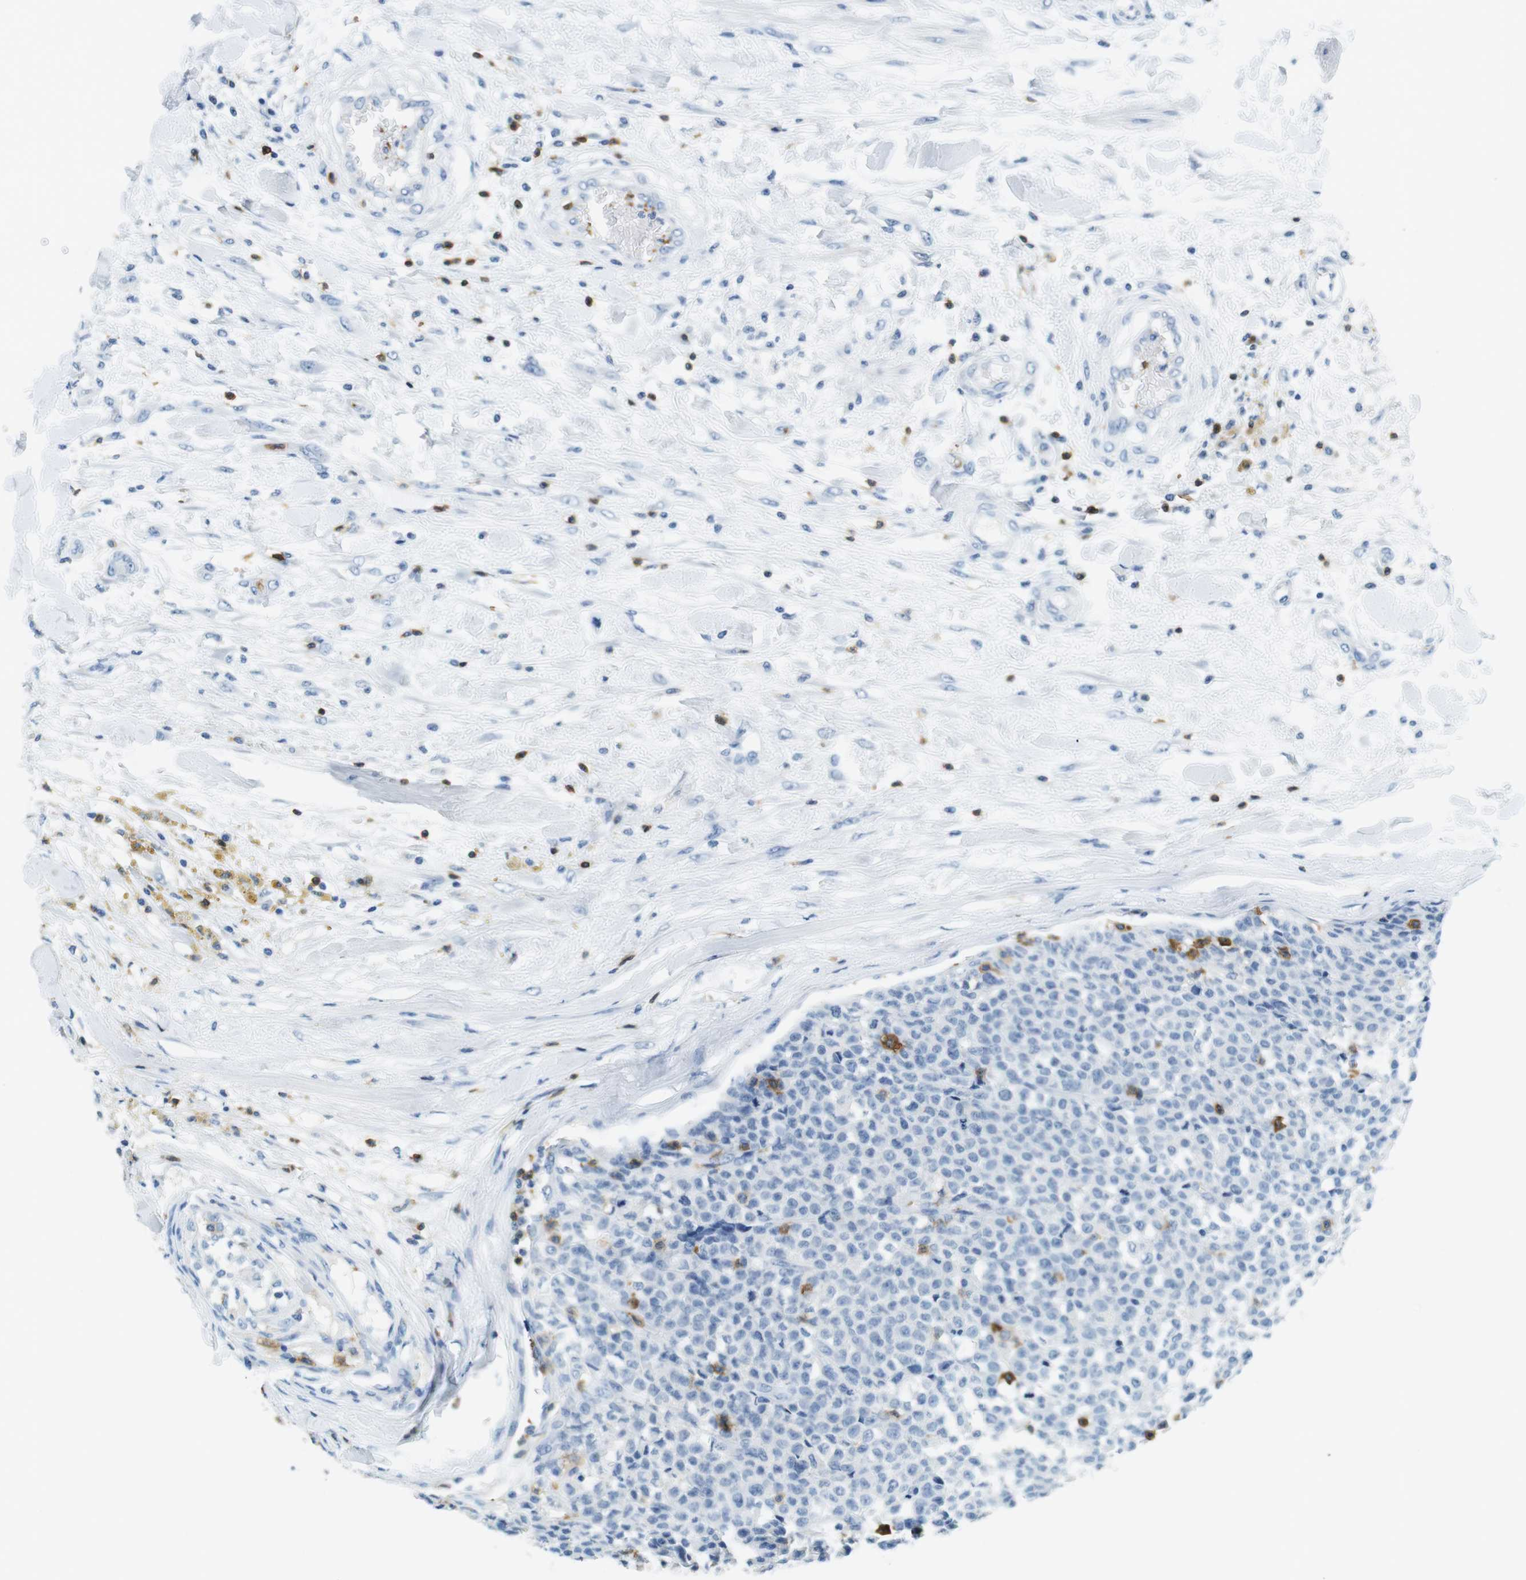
{"staining": {"intensity": "negative", "quantity": "none", "location": "none"}, "tissue": "testis cancer", "cell_type": "Tumor cells", "image_type": "cancer", "snomed": [{"axis": "morphology", "description": "Seminoma, NOS"}, {"axis": "topography", "description": "Testis"}], "caption": "An immunohistochemistry image of testis cancer (seminoma) is shown. There is no staining in tumor cells of testis cancer (seminoma).", "gene": "LAT", "patient": {"sex": "male", "age": 59}}